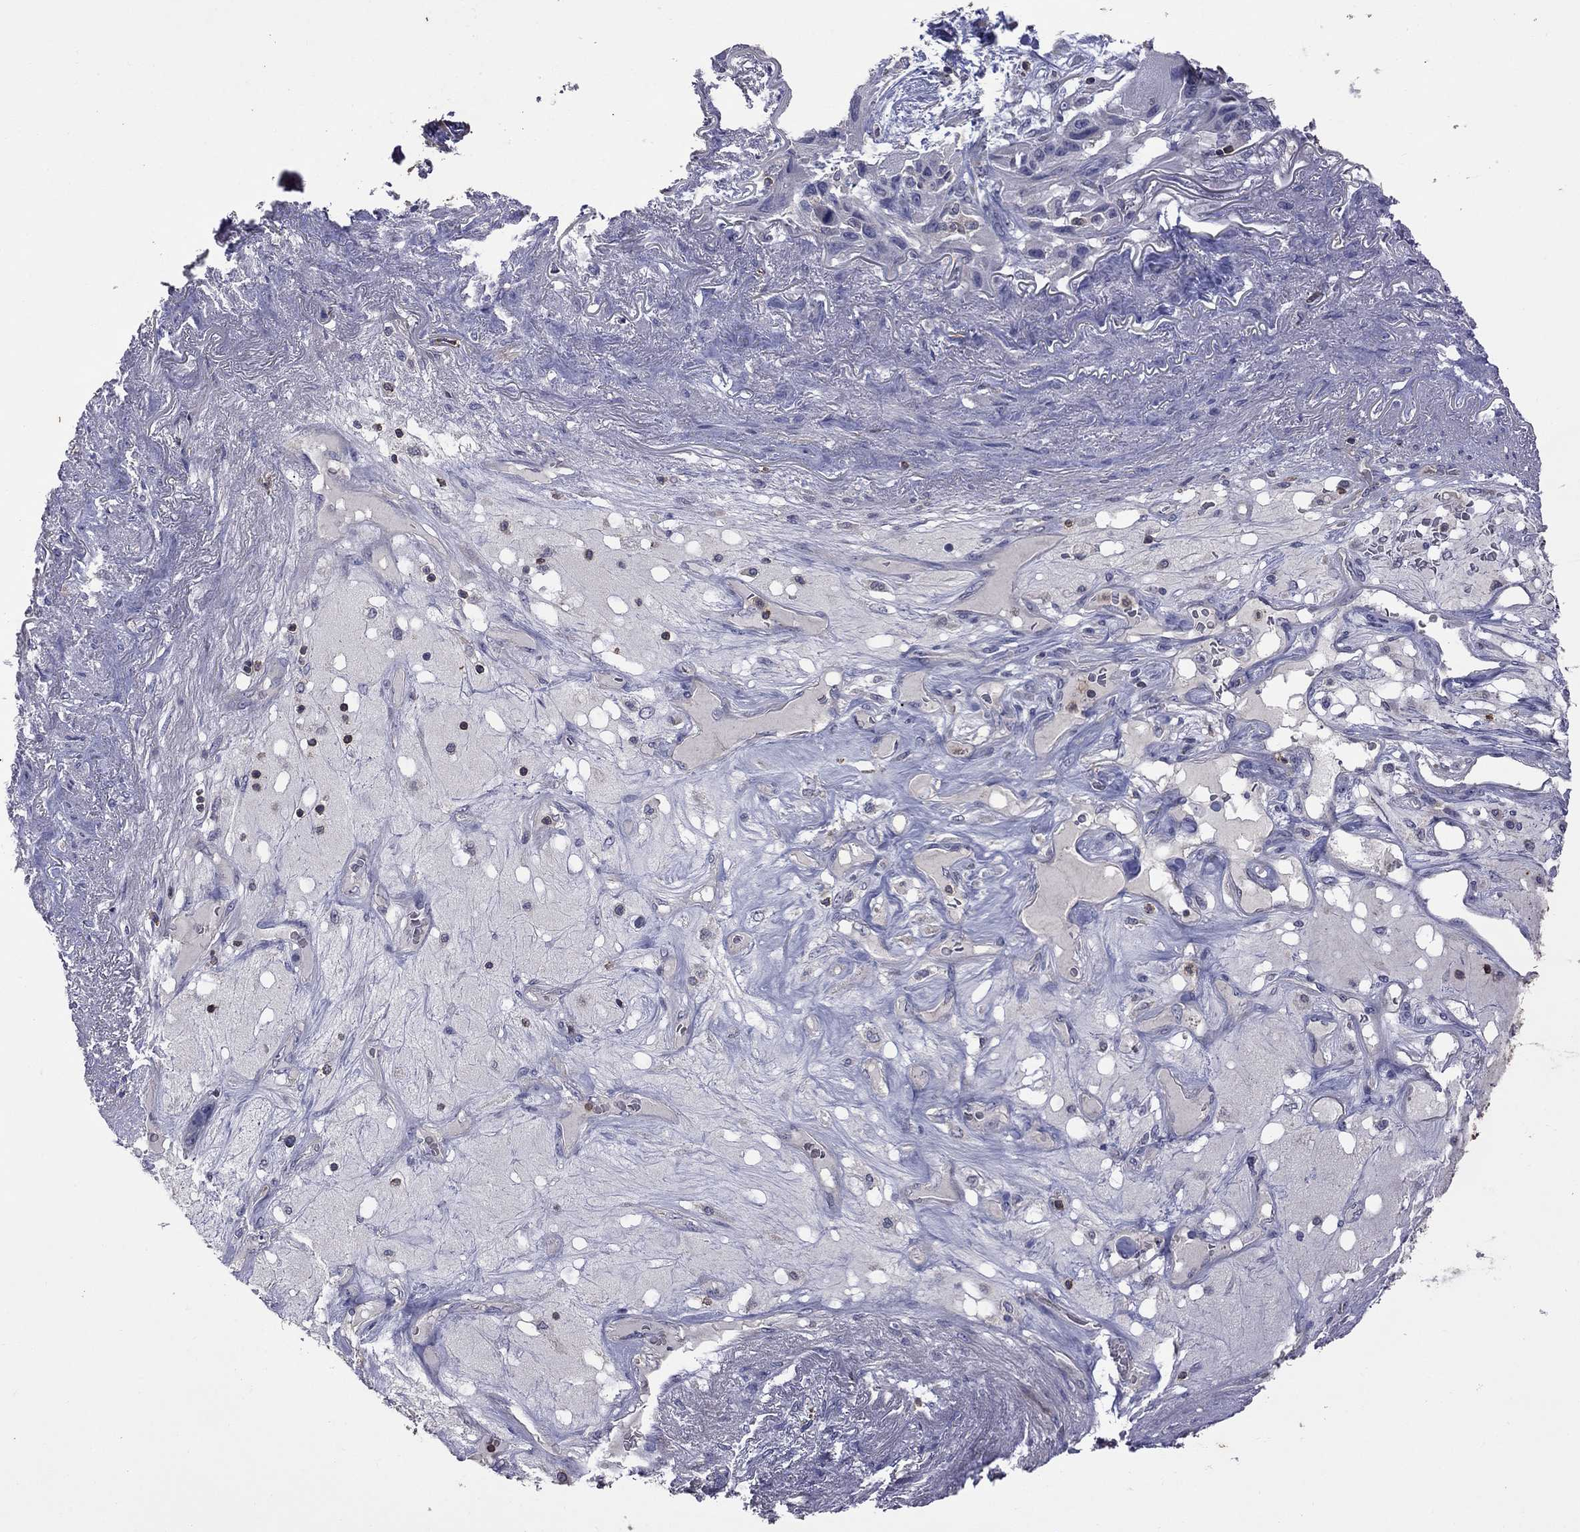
{"staining": {"intensity": "negative", "quantity": "none", "location": "none"}, "tissue": "lung cancer", "cell_type": "Tumor cells", "image_type": "cancer", "snomed": [{"axis": "morphology", "description": "Squamous cell carcinoma, NOS"}, {"axis": "topography", "description": "Lung"}], "caption": "Tumor cells are negative for brown protein staining in lung cancer.", "gene": "IPCEF1", "patient": {"sex": "female", "age": 70}}